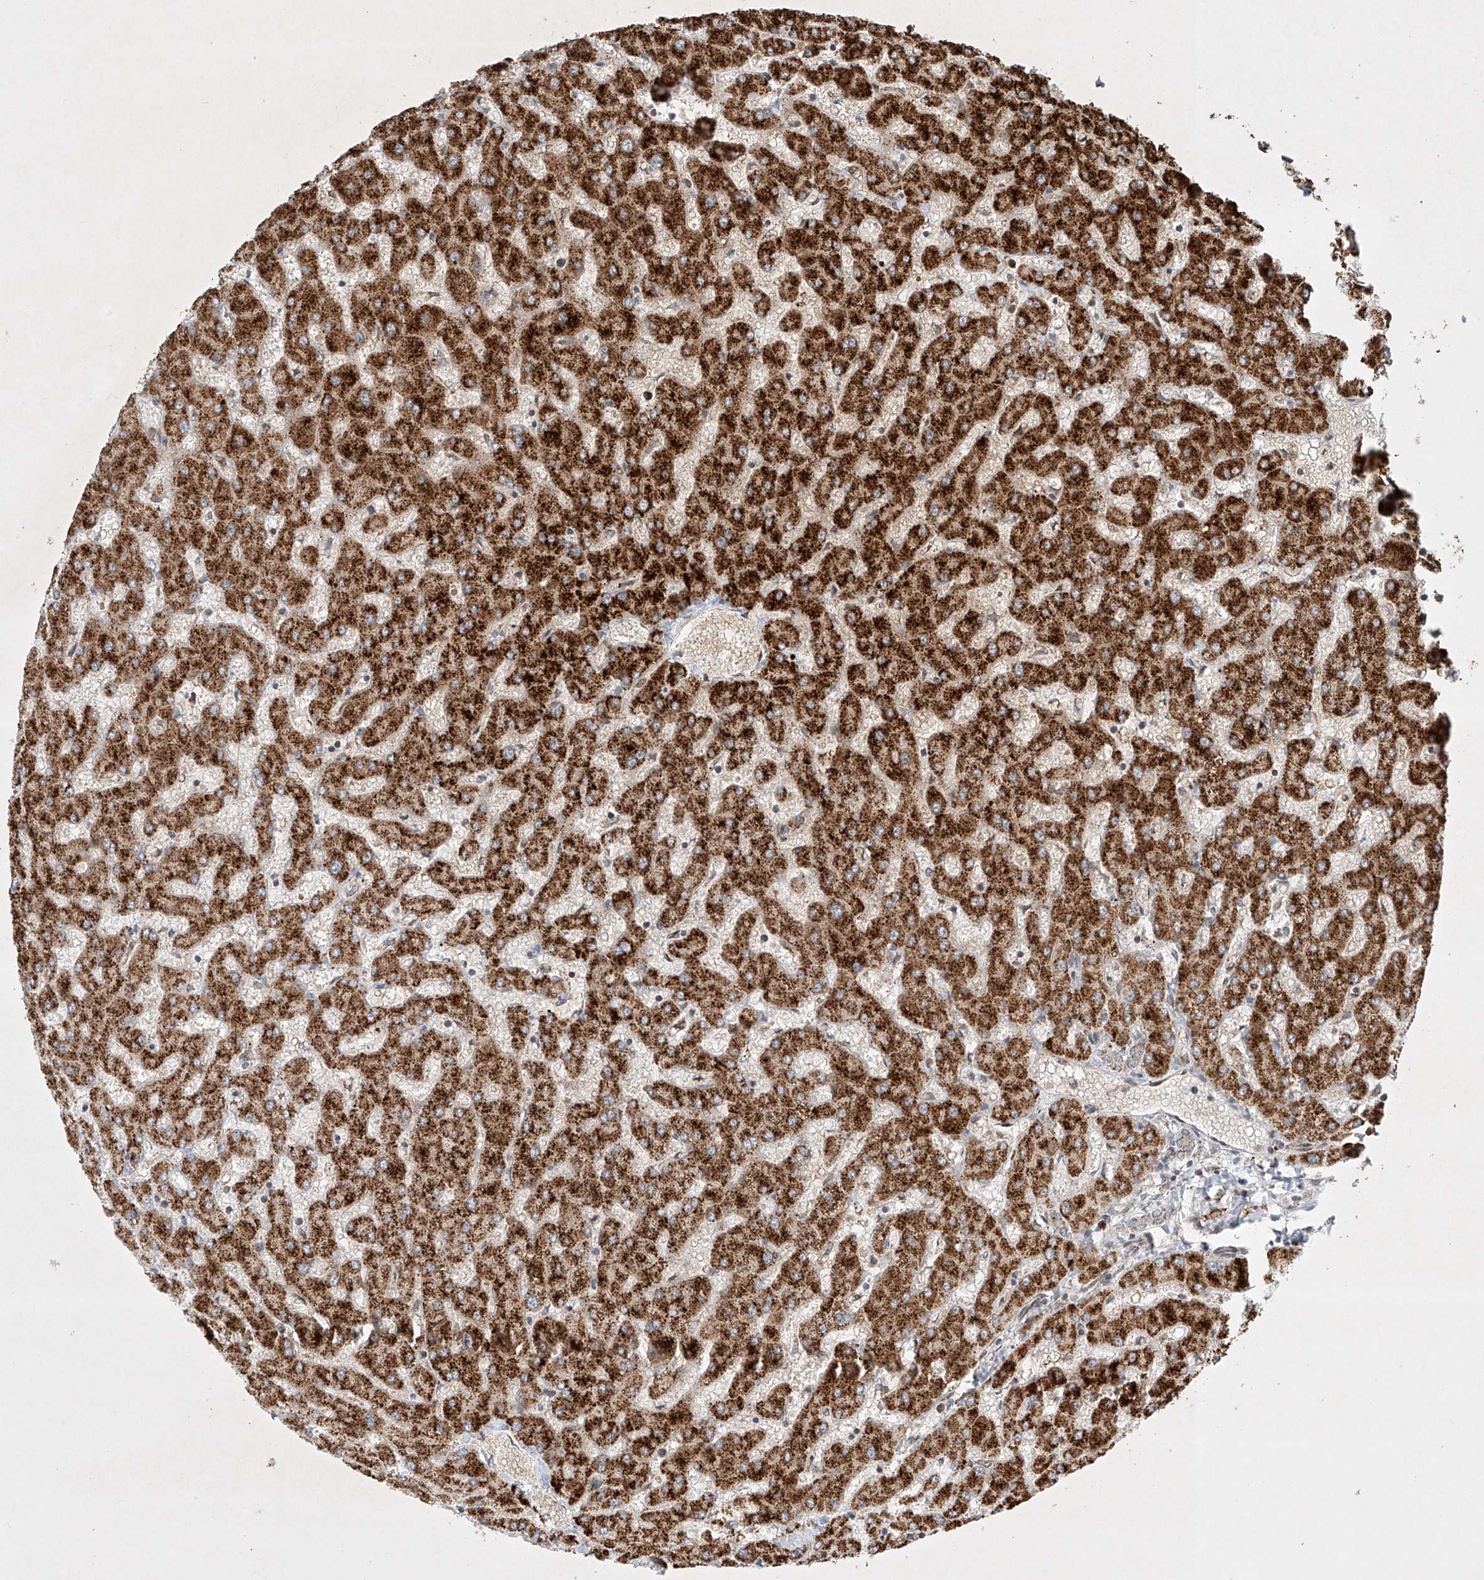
{"staining": {"intensity": "weak", "quantity": "25%-75%", "location": "cytoplasmic/membranous"}, "tissue": "liver", "cell_type": "Cholangiocytes", "image_type": "normal", "snomed": [{"axis": "morphology", "description": "Normal tissue, NOS"}, {"axis": "topography", "description": "Liver"}], "caption": "This is a micrograph of immunohistochemistry staining of normal liver, which shows weak expression in the cytoplasmic/membranous of cholangiocytes.", "gene": "EPG5", "patient": {"sex": "female", "age": 63}}